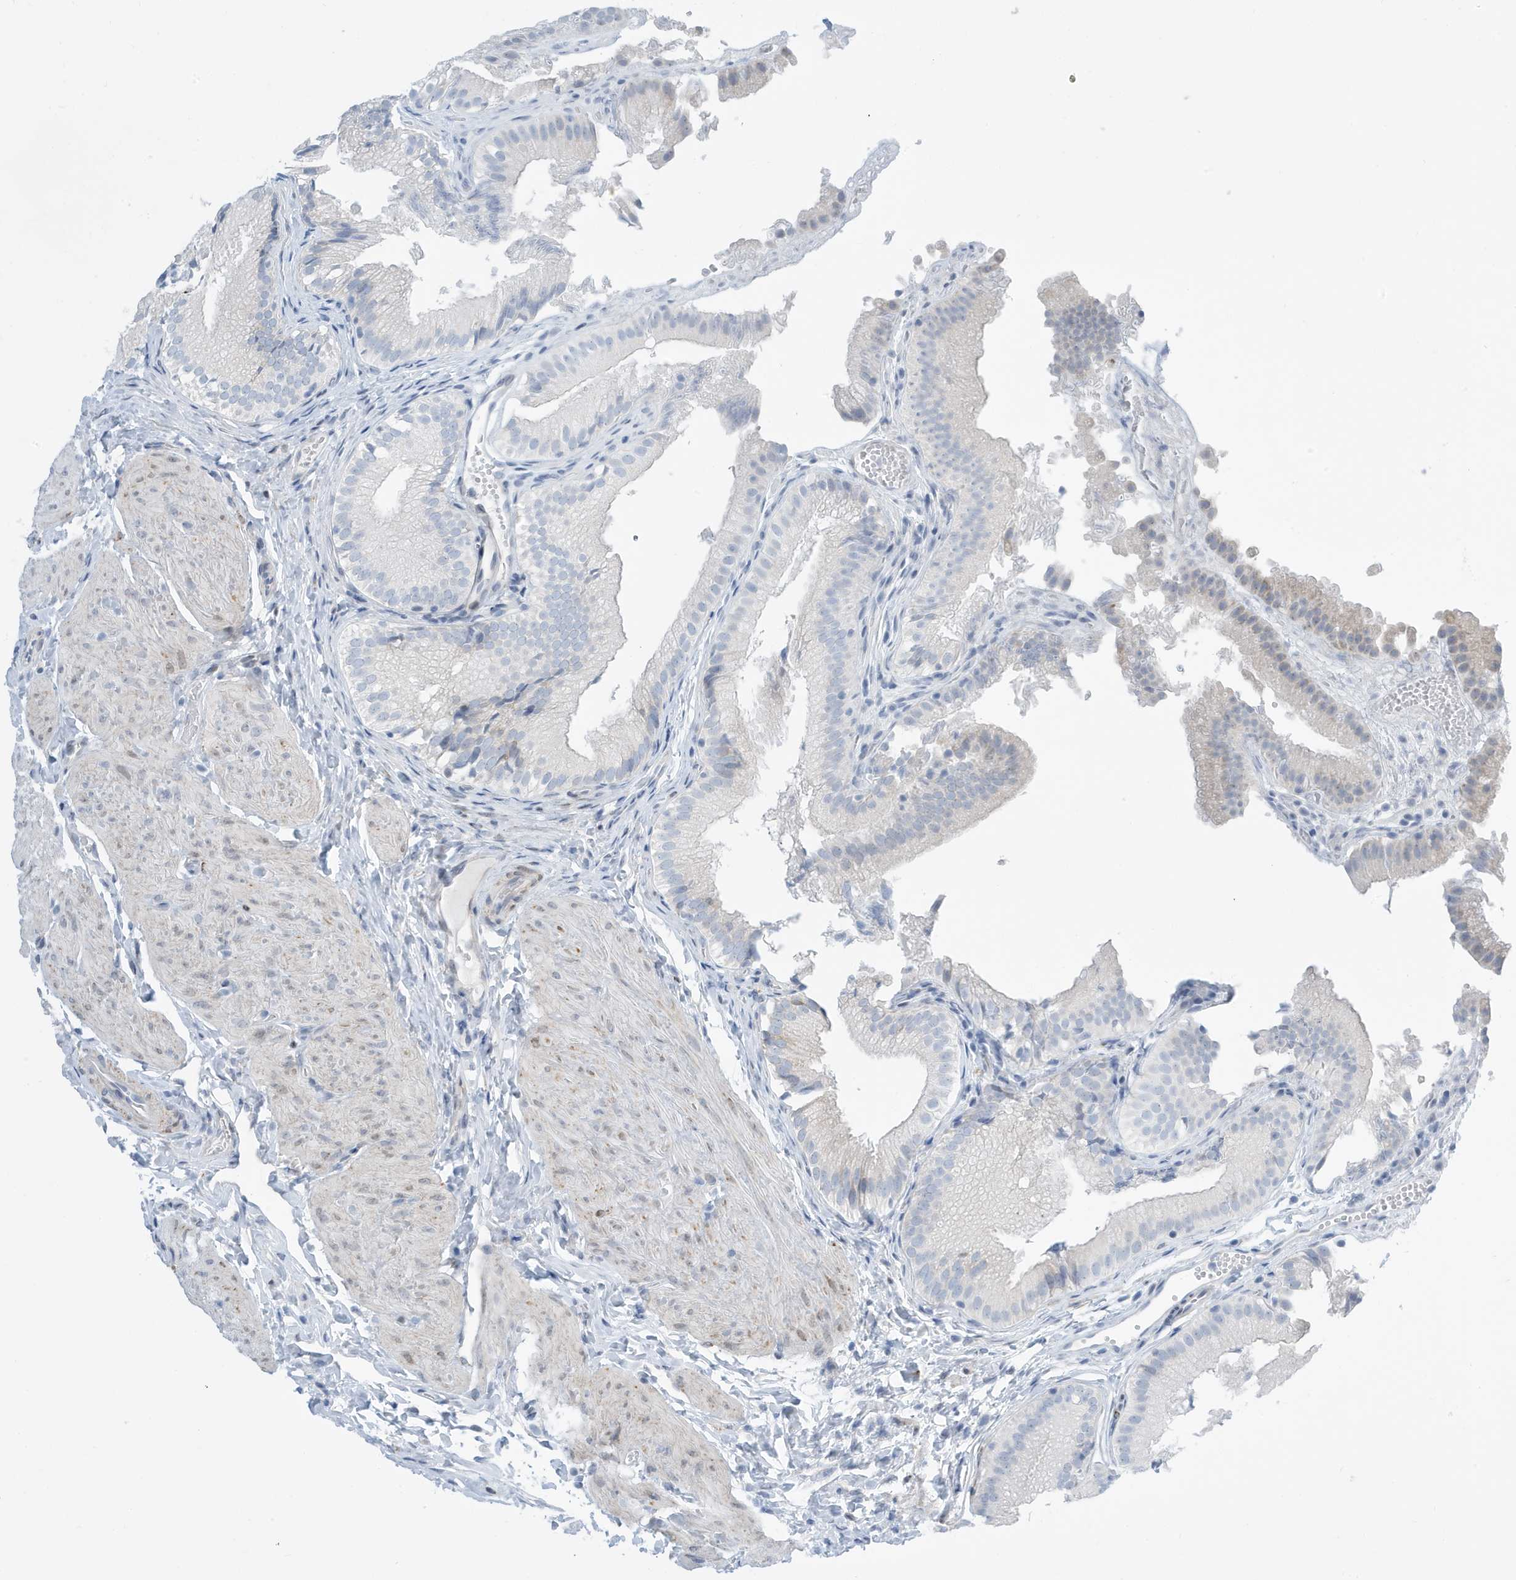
{"staining": {"intensity": "weak", "quantity": "<25%", "location": "cytoplasmic/membranous"}, "tissue": "gallbladder", "cell_type": "Glandular cells", "image_type": "normal", "snomed": [{"axis": "morphology", "description": "Normal tissue, NOS"}, {"axis": "topography", "description": "Gallbladder"}], "caption": "Micrograph shows no protein expression in glandular cells of normal gallbladder. (DAB IHC visualized using brightfield microscopy, high magnification).", "gene": "SEMA3F", "patient": {"sex": "female", "age": 30}}